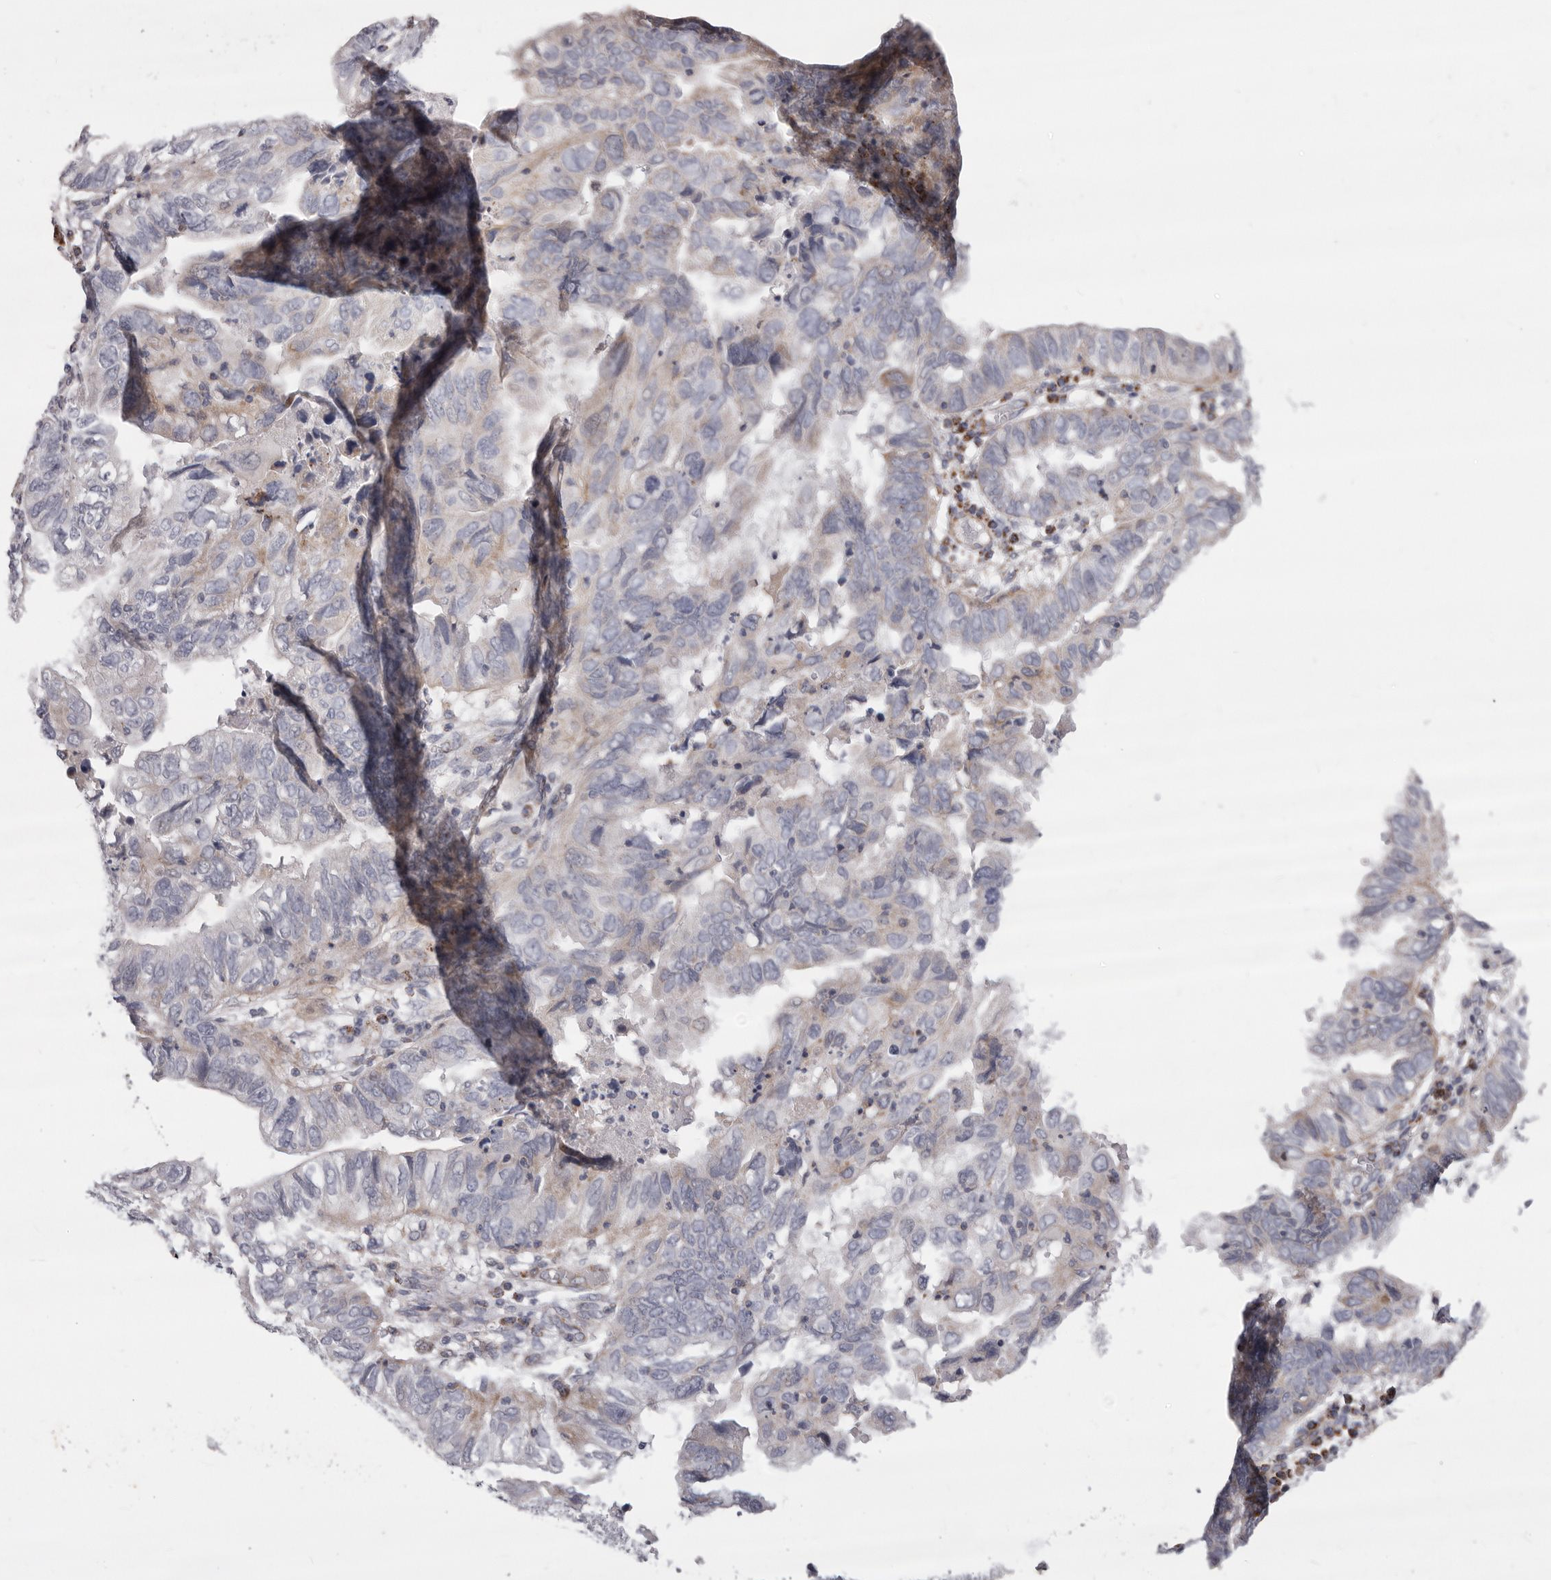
{"staining": {"intensity": "weak", "quantity": "<25%", "location": "cytoplasmic/membranous"}, "tissue": "endometrial cancer", "cell_type": "Tumor cells", "image_type": "cancer", "snomed": [{"axis": "morphology", "description": "Adenocarcinoma, NOS"}, {"axis": "topography", "description": "Uterus"}], "caption": "There is no significant staining in tumor cells of endometrial cancer. The staining is performed using DAB (3,3'-diaminobenzidine) brown chromogen with nuclei counter-stained in using hematoxylin.", "gene": "PRMT2", "patient": {"sex": "female", "age": 77}}